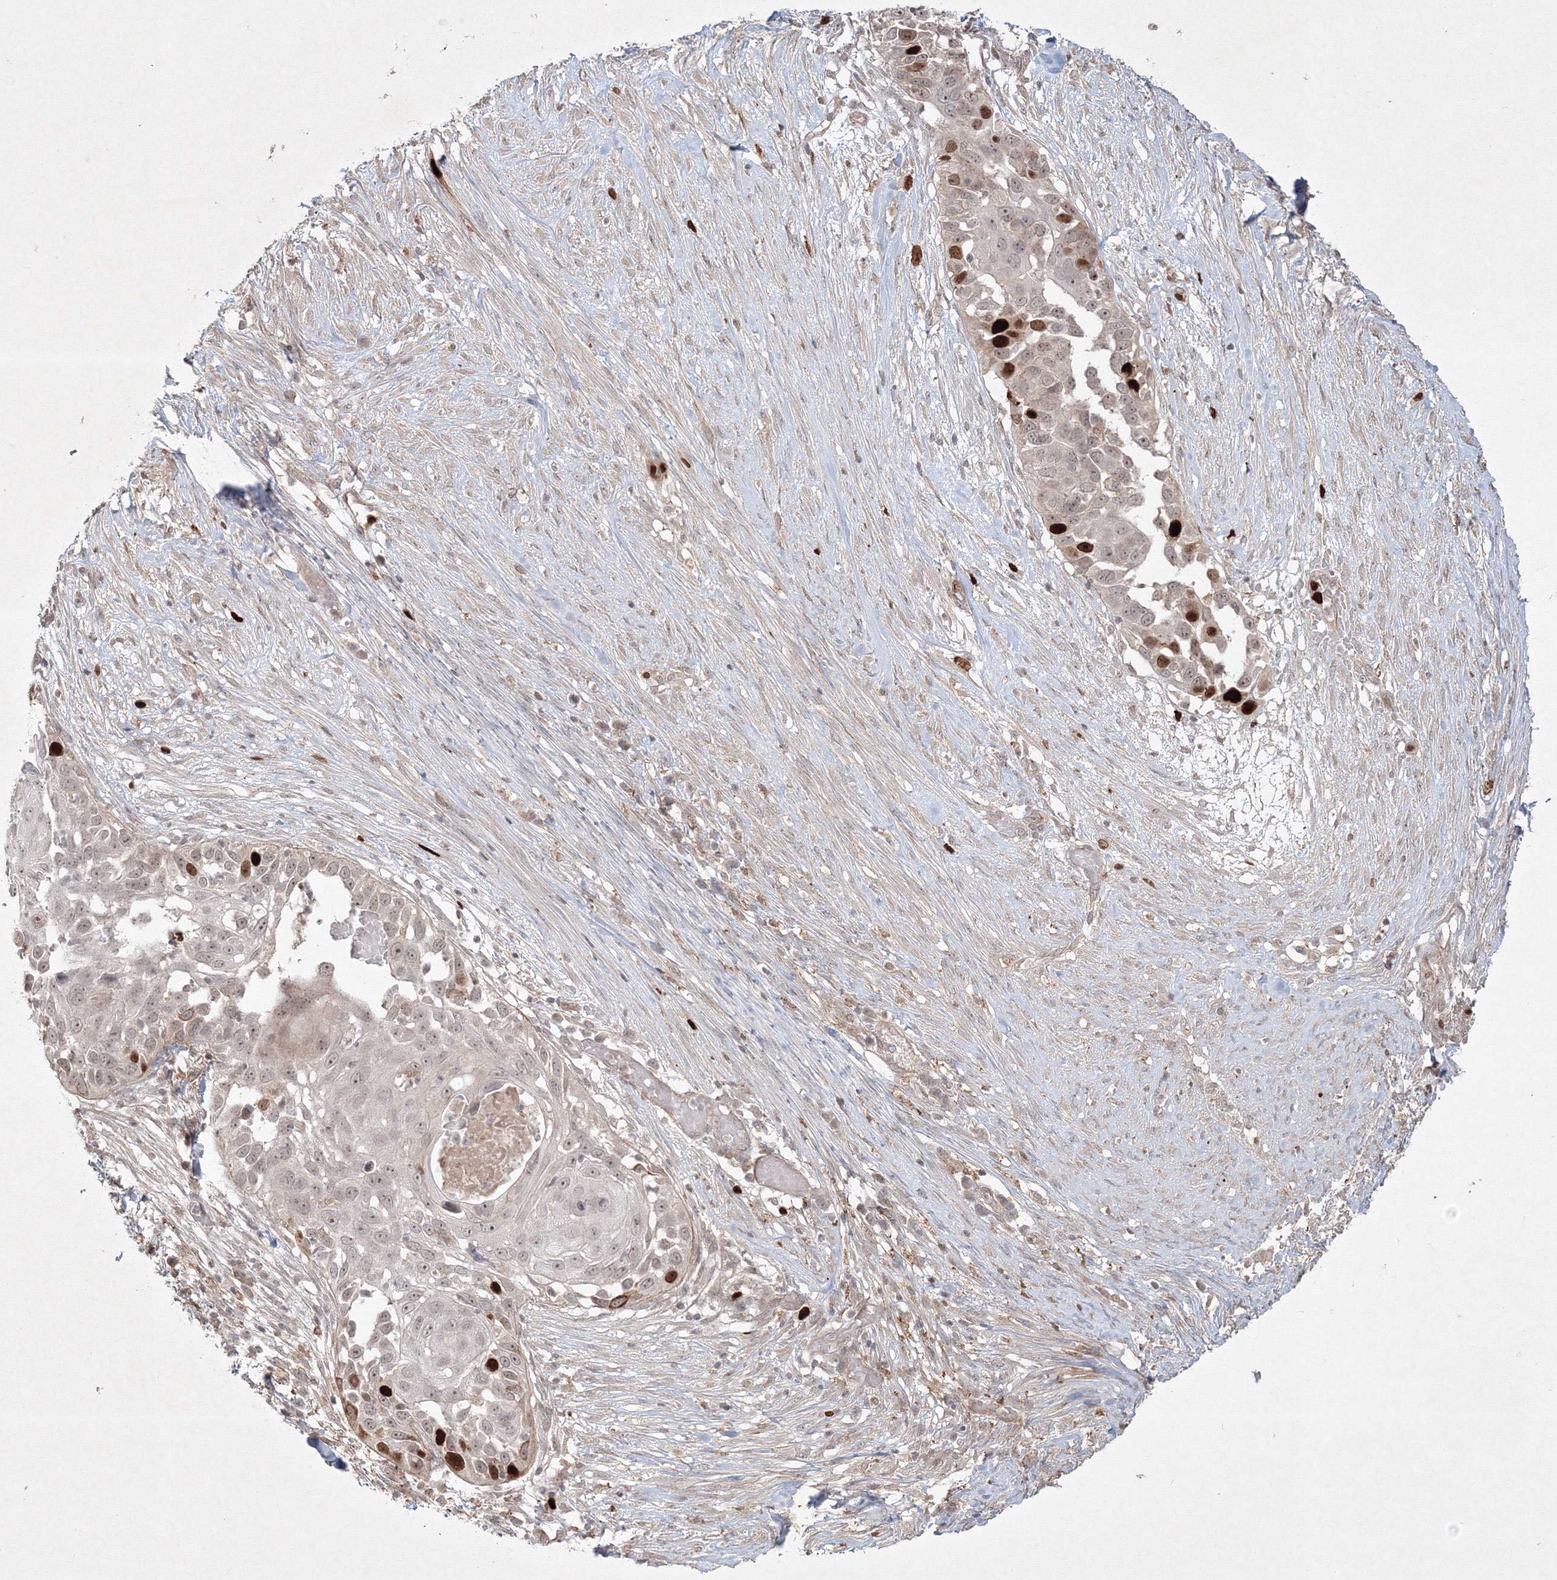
{"staining": {"intensity": "strong", "quantity": "<25%", "location": "cytoplasmic/membranous,nuclear"}, "tissue": "skin cancer", "cell_type": "Tumor cells", "image_type": "cancer", "snomed": [{"axis": "morphology", "description": "Squamous cell carcinoma, NOS"}, {"axis": "topography", "description": "Skin"}], "caption": "About <25% of tumor cells in human squamous cell carcinoma (skin) display strong cytoplasmic/membranous and nuclear protein expression as visualized by brown immunohistochemical staining.", "gene": "KIF20A", "patient": {"sex": "female", "age": 44}}